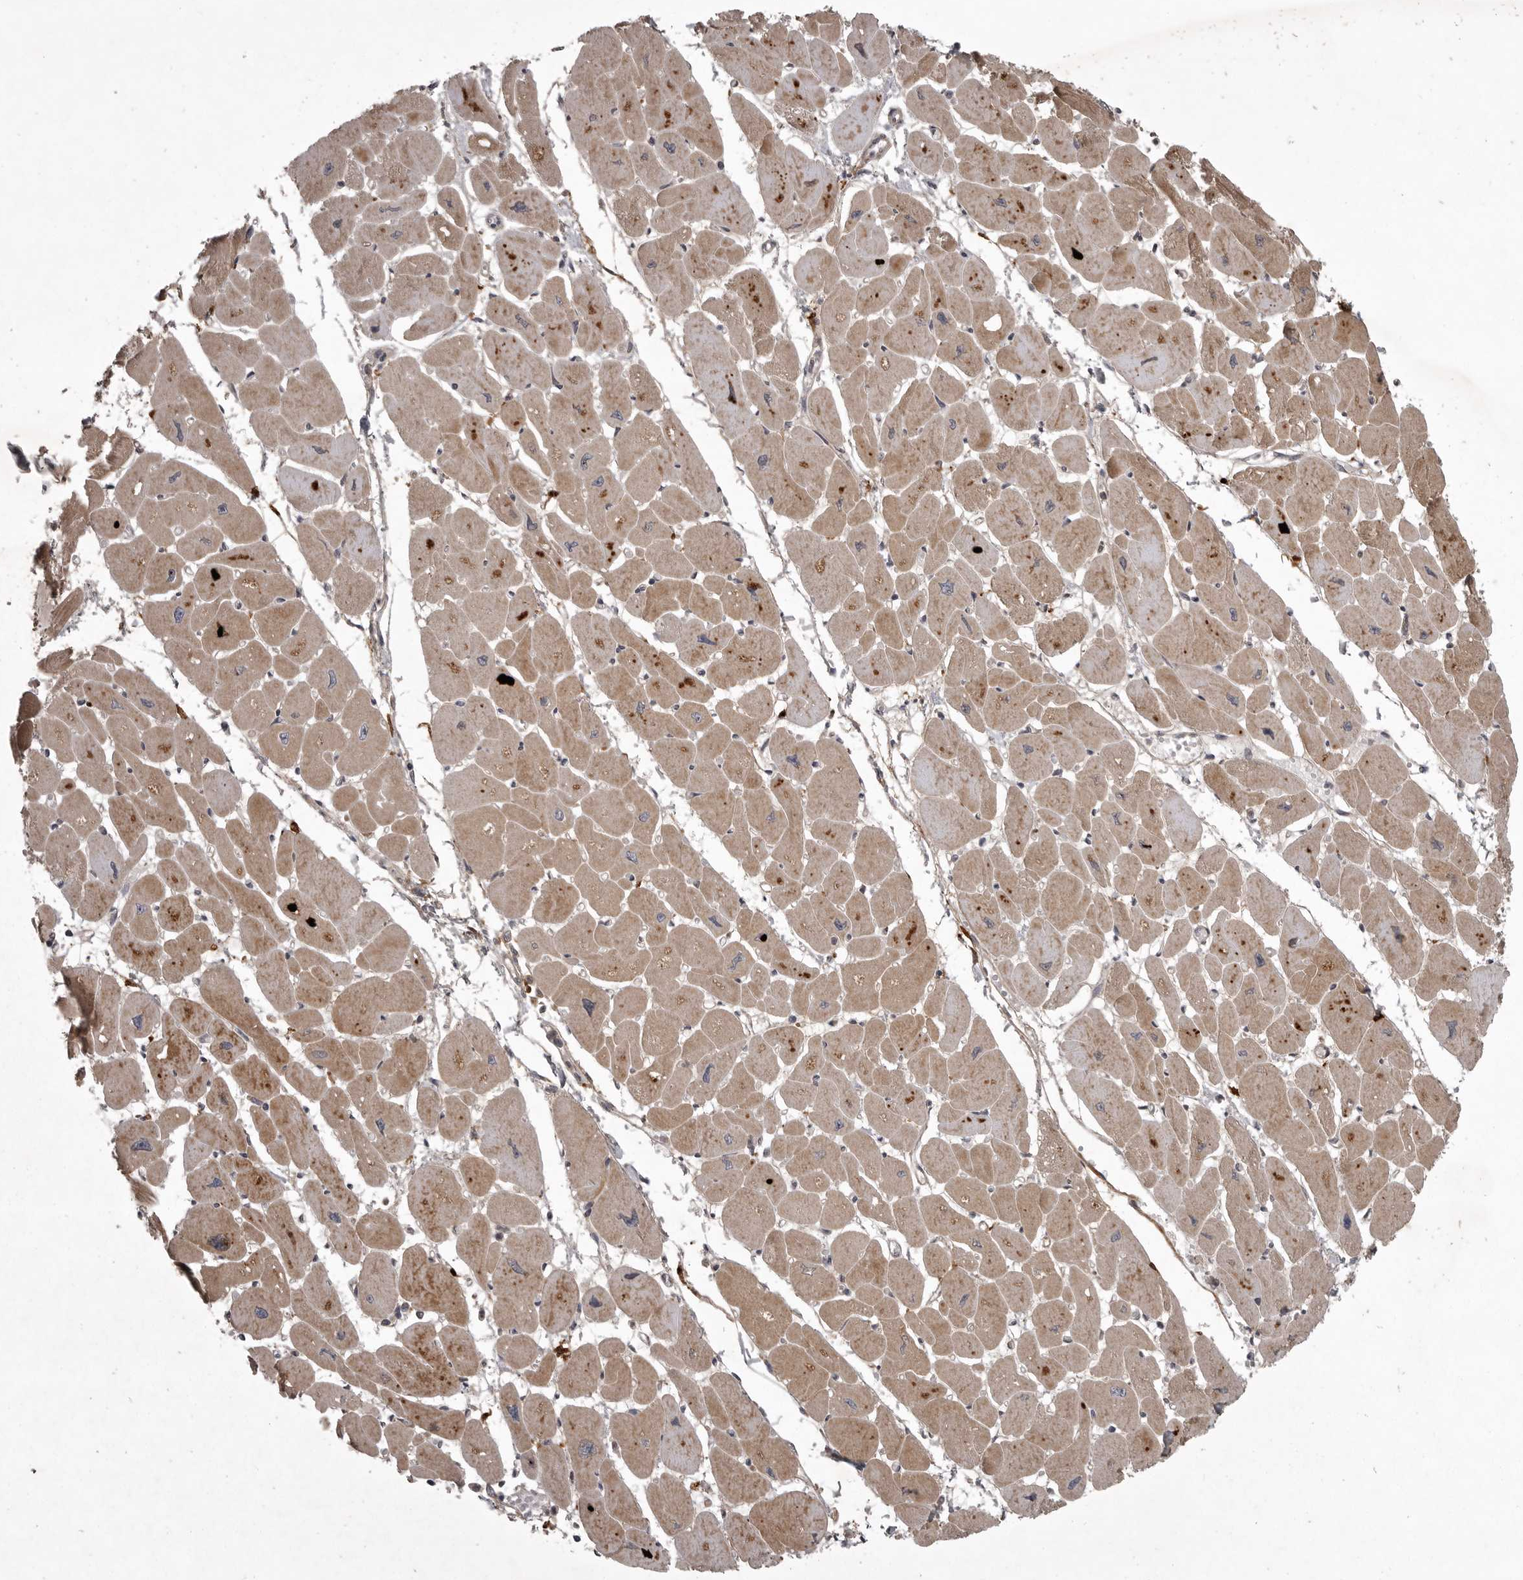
{"staining": {"intensity": "moderate", "quantity": ">75%", "location": "cytoplasmic/membranous"}, "tissue": "heart muscle", "cell_type": "Cardiomyocytes", "image_type": "normal", "snomed": [{"axis": "morphology", "description": "Normal tissue, NOS"}, {"axis": "topography", "description": "Heart"}], "caption": "Normal heart muscle demonstrates moderate cytoplasmic/membranous staining in about >75% of cardiomyocytes.", "gene": "GPR31", "patient": {"sex": "female", "age": 54}}